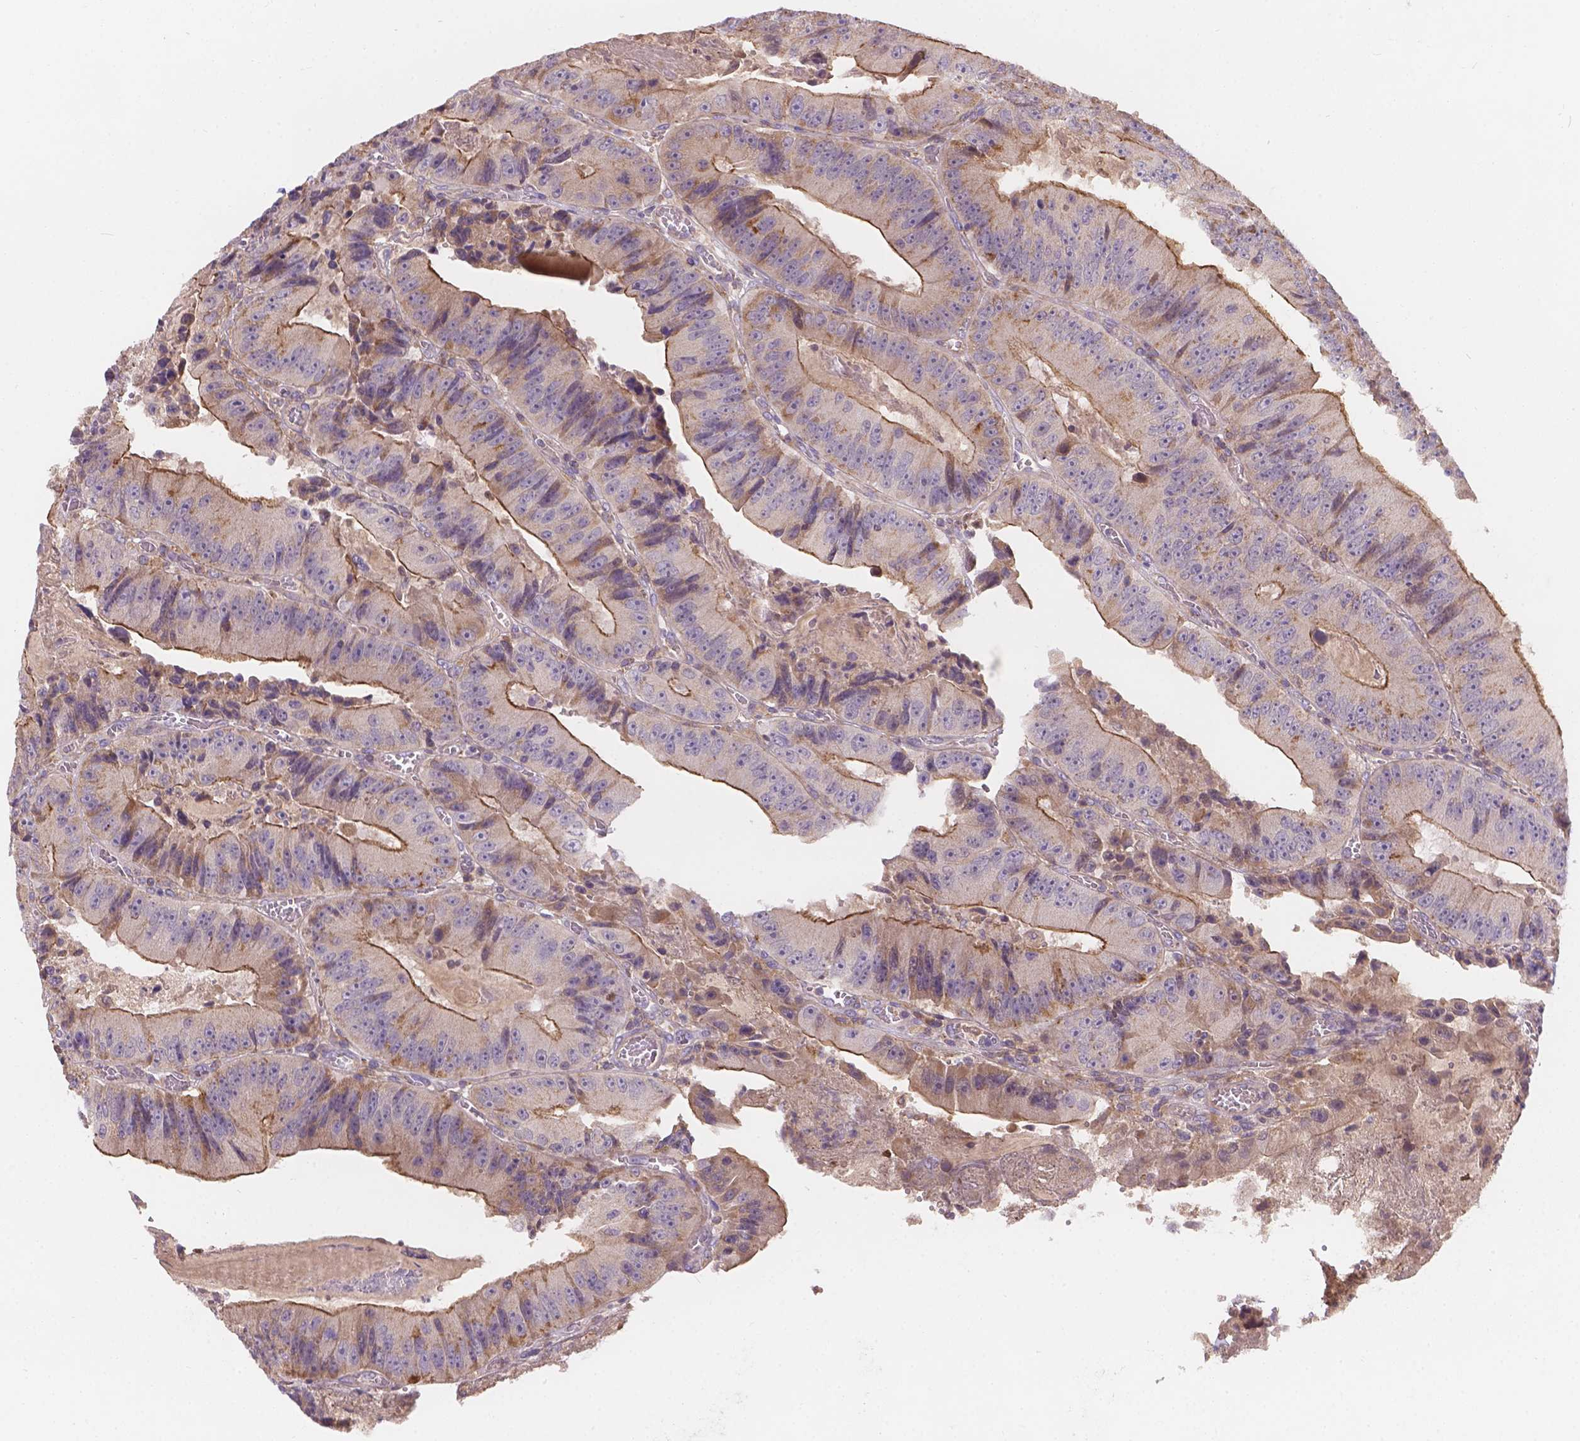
{"staining": {"intensity": "moderate", "quantity": ">75%", "location": "cytoplasmic/membranous"}, "tissue": "colorectal cancer", "cell_type": "Tumor cells", "image_type": "cancer", "snomed": [{"axis": "morphology", "description": "Adenocarcinoma, NOS"}, {"axis": "topography", "description": "Colon"}], "caption": "Brown immunohistochemical staining in colorectal cancer (adenocarcinoma) reveals moderate cytoplasmic/membranous staining in approximately >75% of tumor cells.", "gene": "CDK10", "patient": {"sex": "female", "age": 86}}